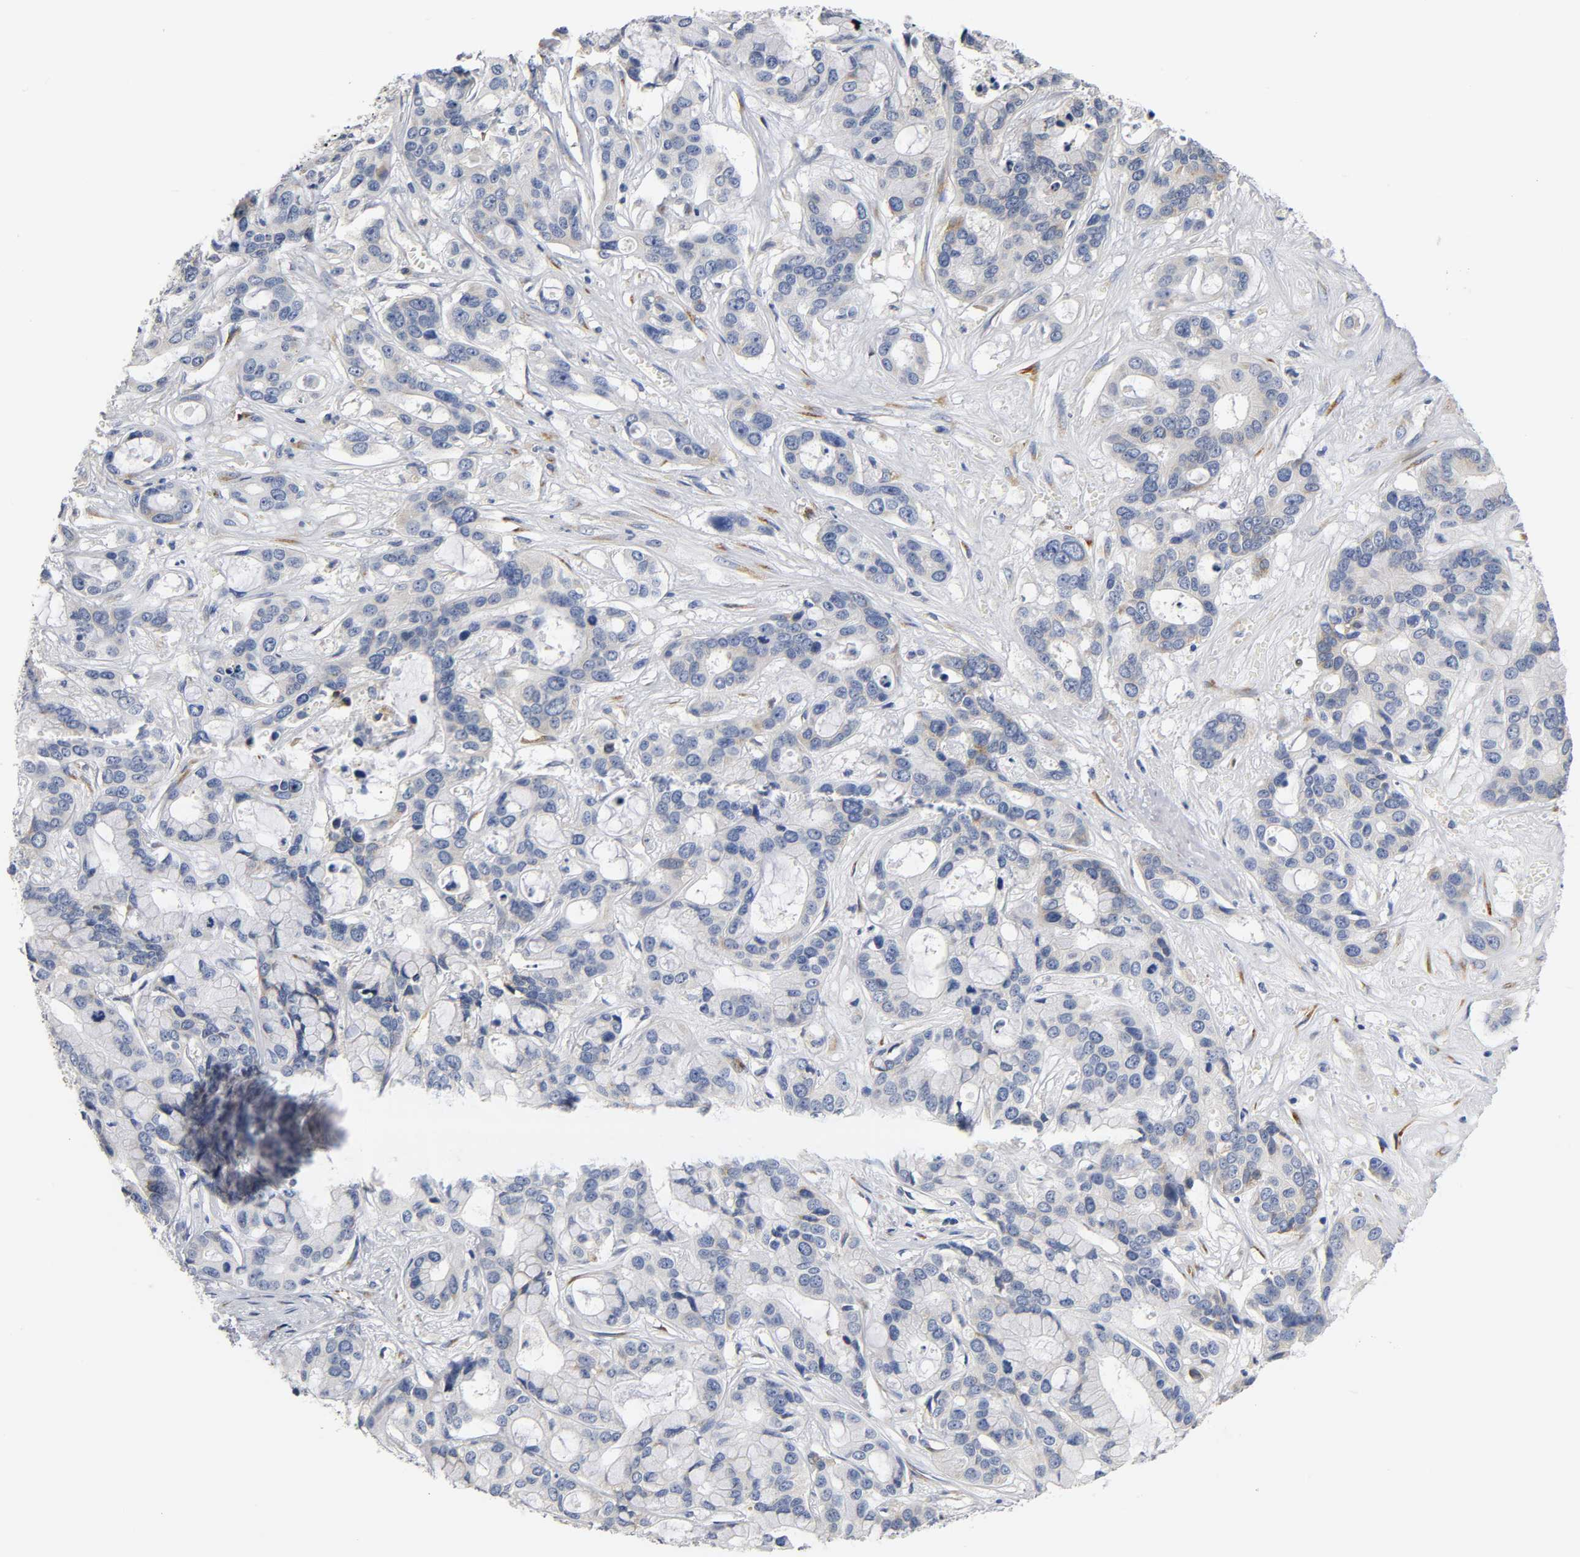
{"staining": {"intensity": "negative", "quantity": "none", "location": "none"}, "tissue": "liver cancer", "cell_type": "Tumor cells", "image_type": "cancer", "snomed": [{"axis": "morphology", "description": "Cholangiocarcinoma"}, {"axis": "topography", "description": "Liver"}], "caption": "Protein analysis of liver cholangiocarcinoma reveals no significant expression in tumor cells.", "gene": "REL", "patient": {"sex": "female", "age": 65}}